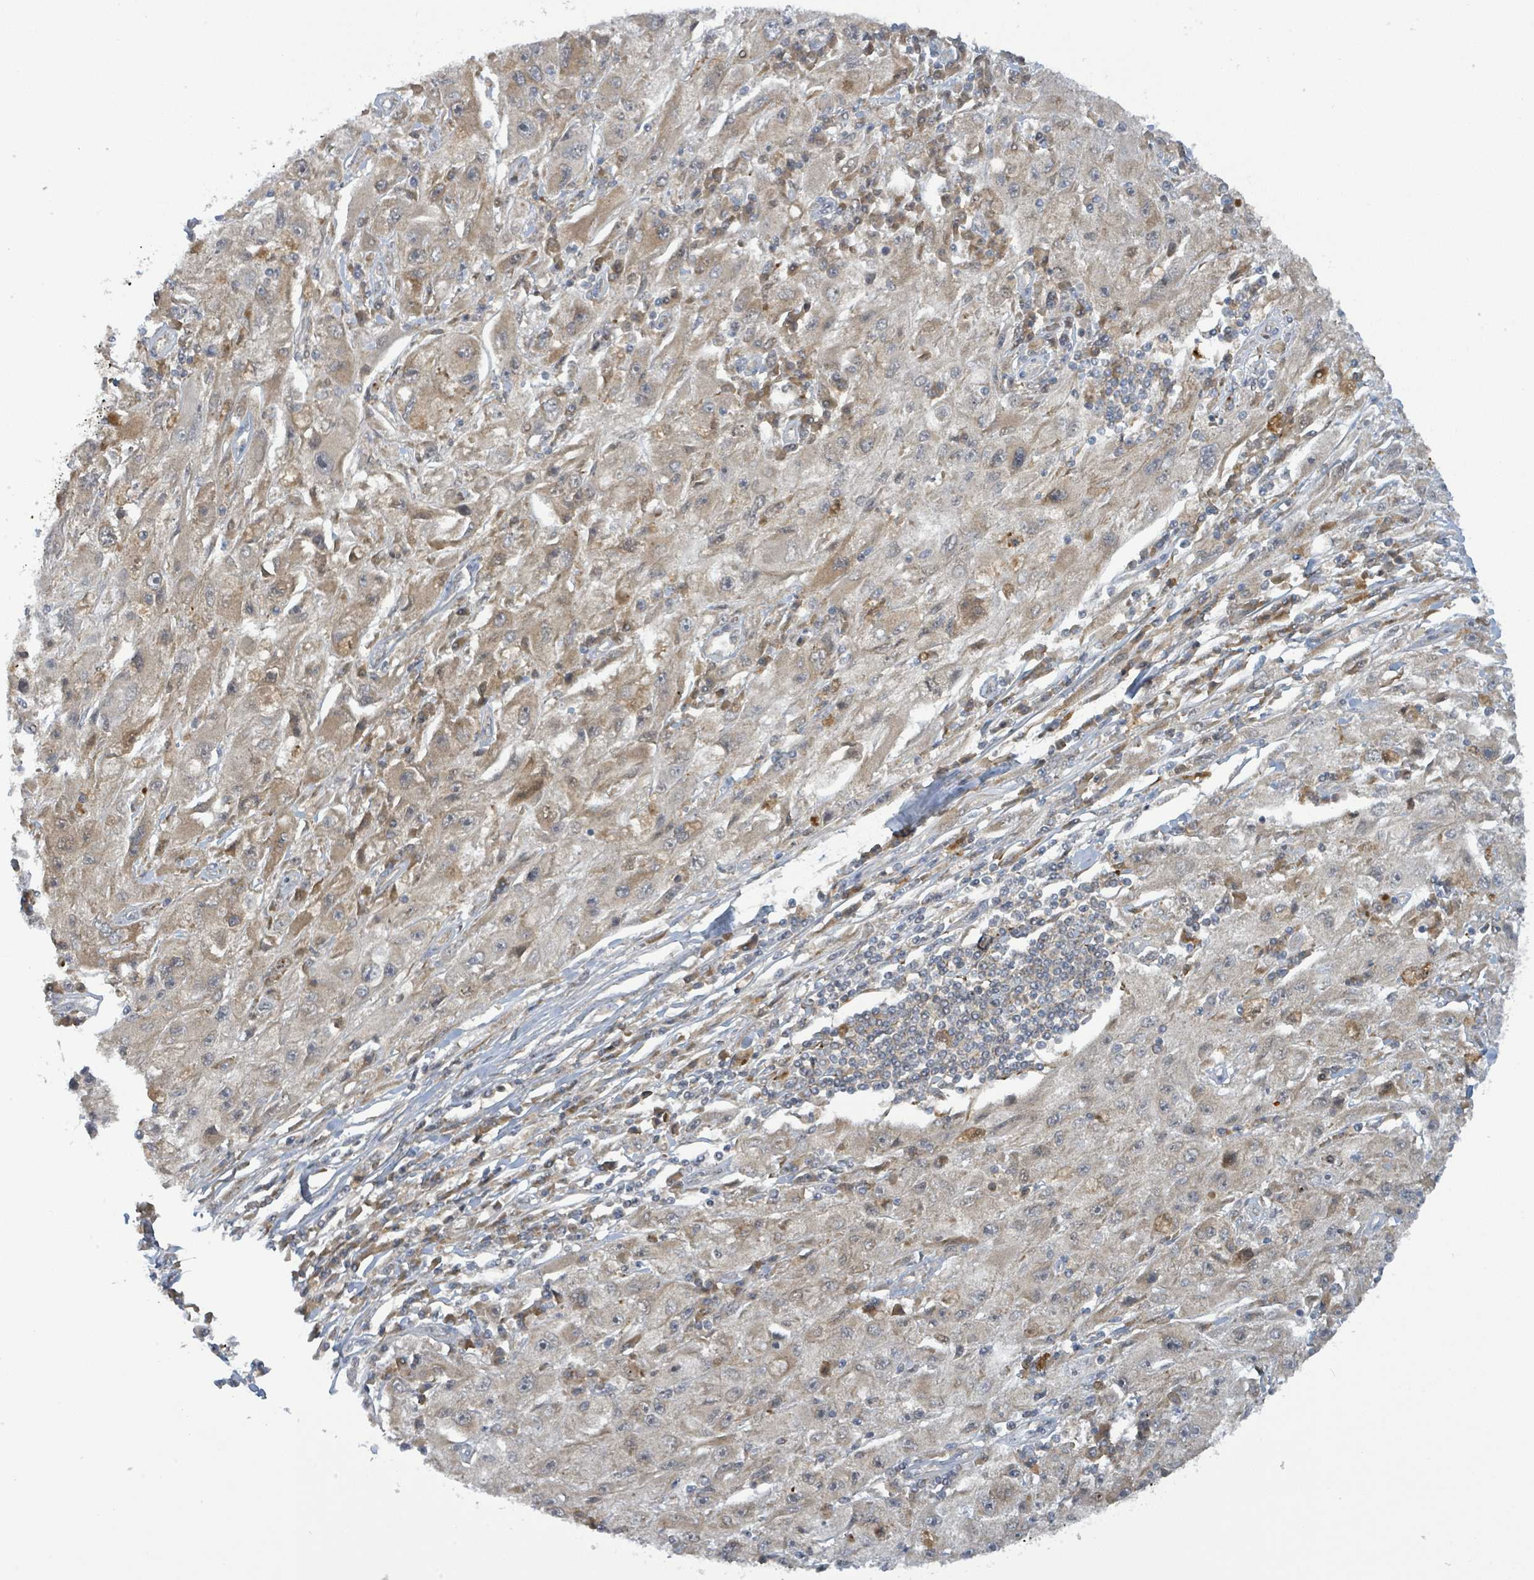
{"staining": {"intensity": "weak", "quantity": "25%-75%", "location": "cytoplasmic/membranous"}, "tissue": "melanoma", "cell_type": "Tumor cells", "image_type": "cancer", "snomed": [{"axis": "morphology", "description": "Malignant melanoma, Metastatic site"}, {"axis": "topography", "description": "Skin"}], "caption": "Weak cytoplasmic/membranous staining is appreciated in about 25%-75% of tumor cells in malignant melanoma (metastatic site). The protein of interest is stained brown, and the nuclei are stained in blue (DAB (3,3'-diaminobenzidine) IHC with brightfield microscopy, high magnification).", "gene": "CCDC121", "patient": {"sex": "male", "age": 53}}